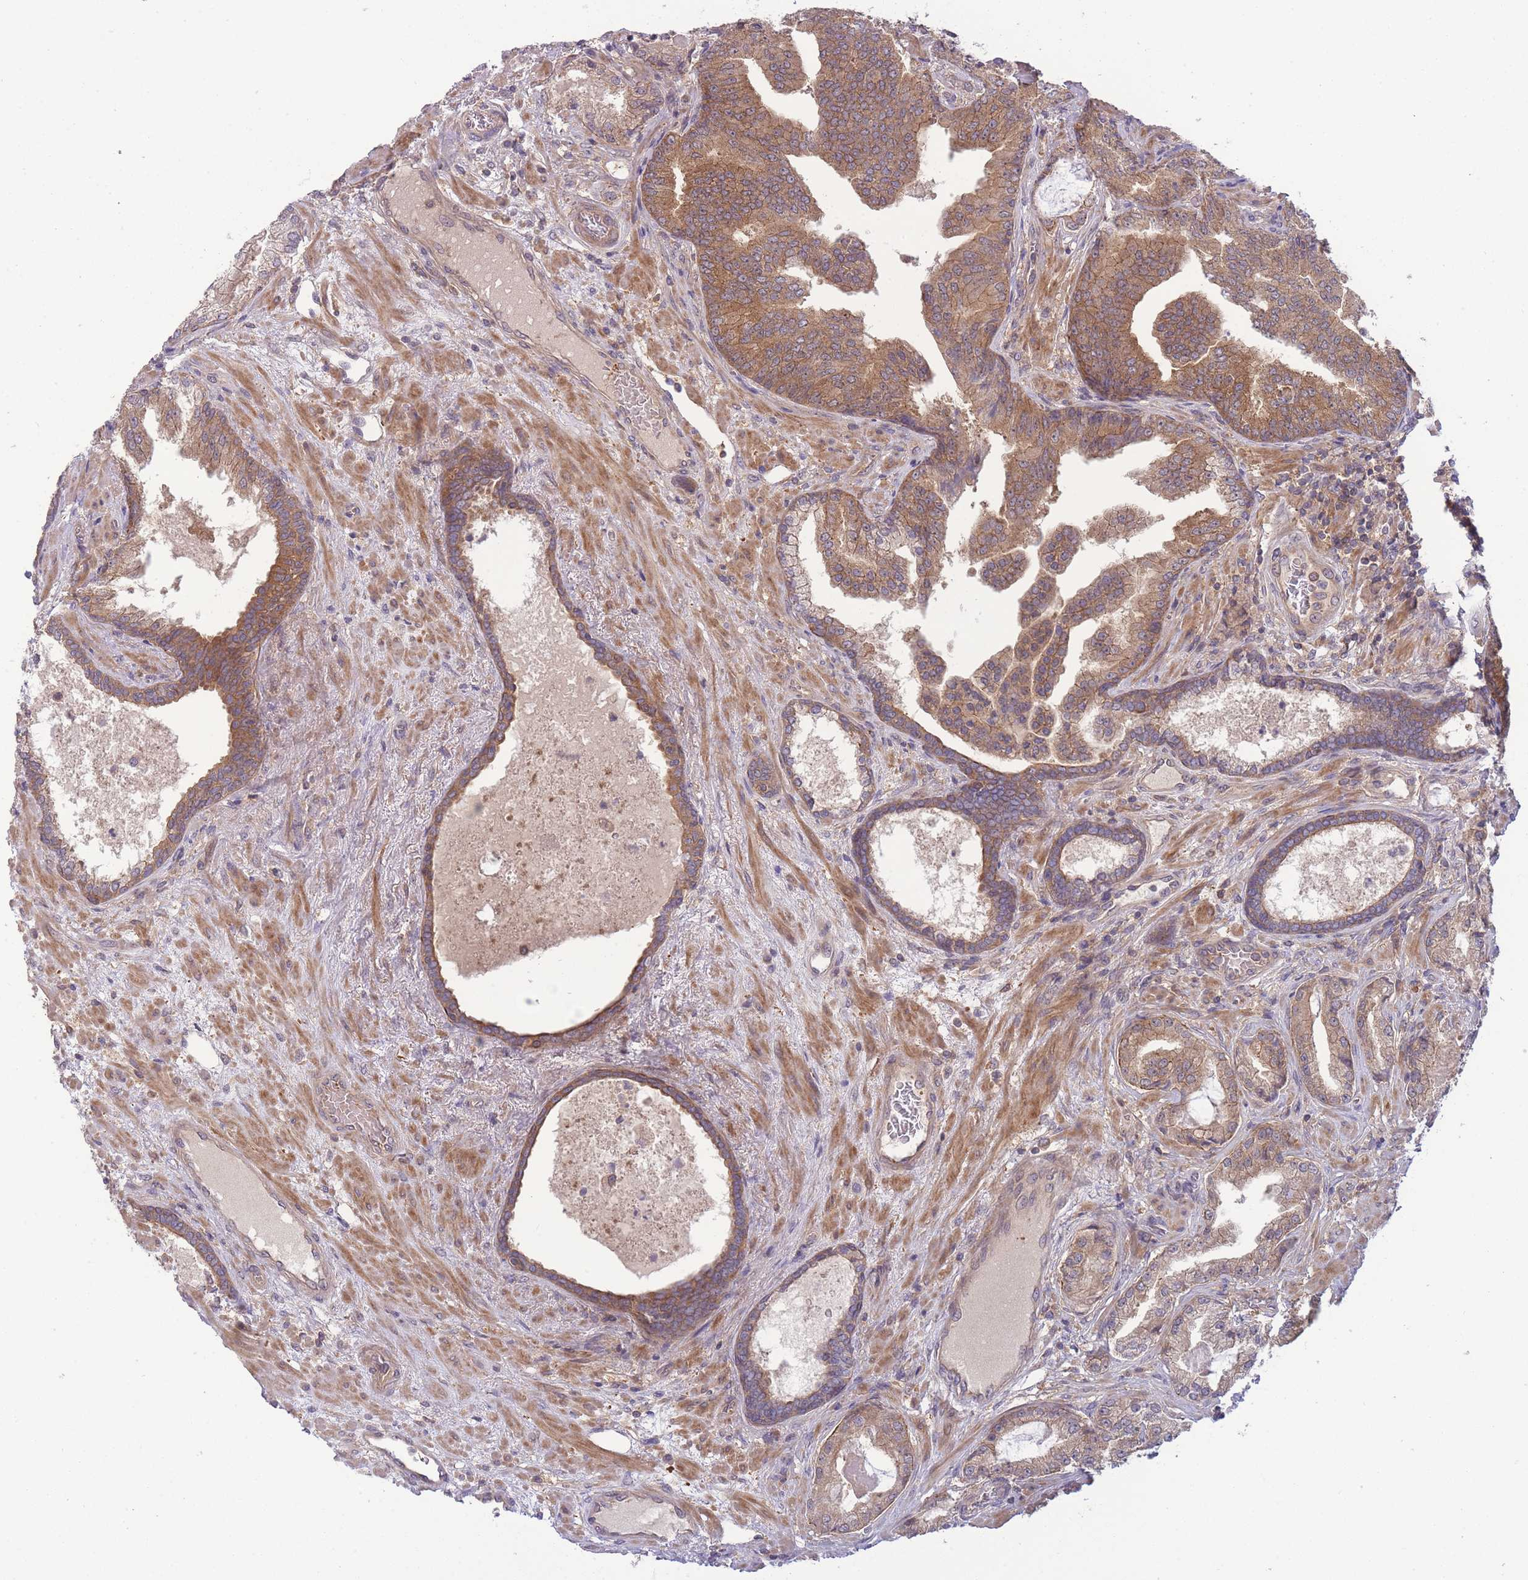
{"staining": {"intensity": "weak", "quantity": ">75%", "location": "cytoplasmic/membranous"}, "tissue": "prostate cancer", "cell_type": "Tumor cells", "image_type": "cancer", "snomed": [{"axis": "morphology", "description": "Adenocarcinoma, High grade"}, {"axis": "topography", "description": "Prostate"}], "caption": "Immunohistochemical staining of prostate cancer (adenocarcinoma (high-grade)) exhibits weak cytoplasmic/membranous protein positivity in approximately >75% of tumor cells.", "gene": "PFDN6", "patient": {"sex": "male", "age": 68}}